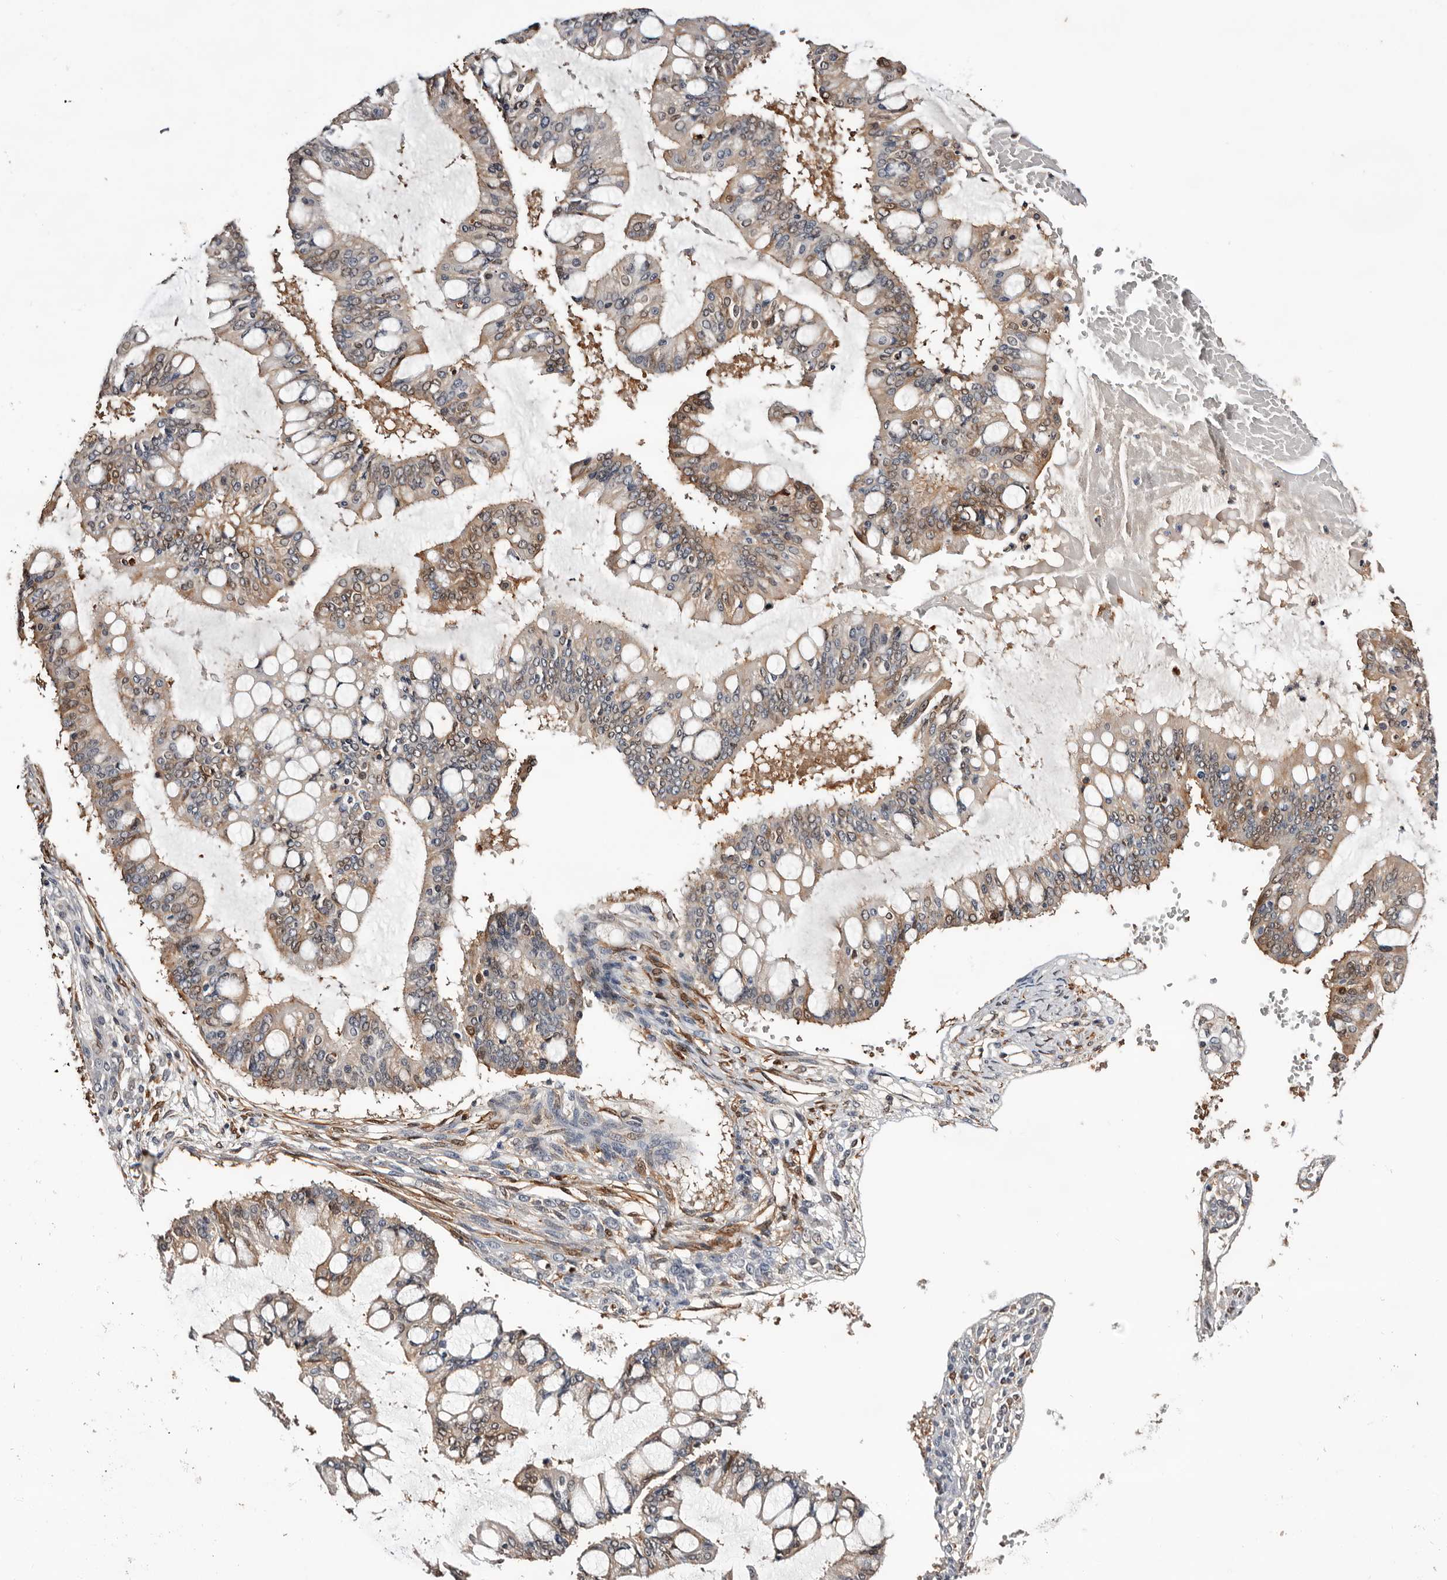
{"staining": {"intensity": "weak", "quantity": "25%-75%", "location": "cytoplasmic/membranous,nuclear"}, "tissue": "ovarian cancer", "cell_type": "Tumor cells", "image_type": "cancer", "snomed": [{"axis": "morphology", "description": "Cystadenocarcinoma, mucinous, NOS"}, {"axis": "topography", "description": "Ovary"}], "caption": "Ovarian cancer tissue demonstrates weak cytoplasmic/membranous and nuclear staining in approximately 25%-75% of tumor cells The staining was performed using DAB, with brown indicating positive protein expression. Nuclei are stained blue with hematoxylin.", "gene": "TP53I3", "patient": {"sex": "female", "age": 73}}